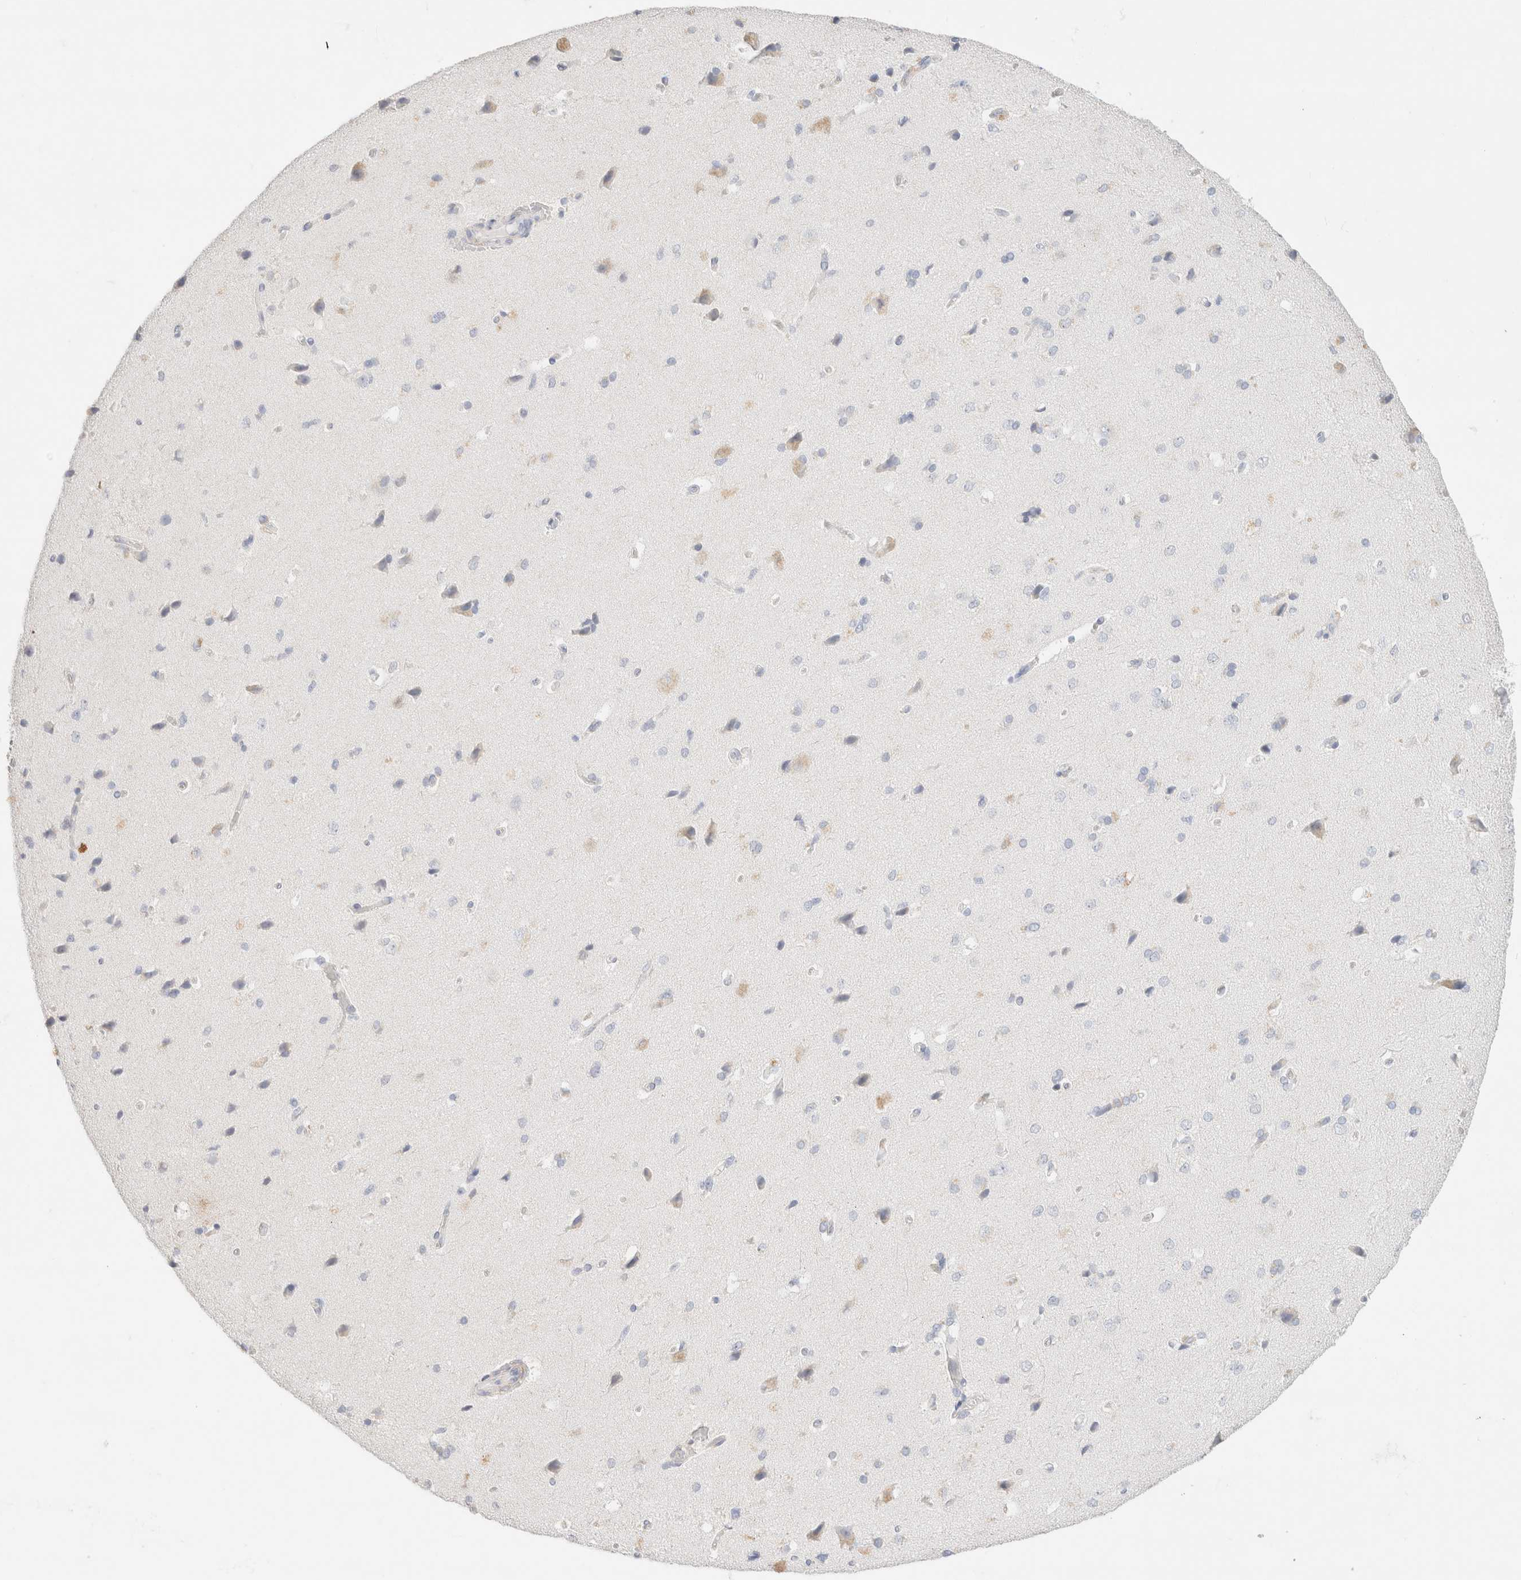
{"staining": {"intensity": "negative", "quantity": "none", "location": "none"}, "tissue": "cerebral cortex", "cell_type": "Endothelial cells", "image_type": "normal", "snomed": [{"axis": "morphology", "description": "Normal tissue, NOS"}, {"axis": "topography", "description": "Cerebral cortex"}], "caption": "This image is of benign cerebral cortex stained with IHC to label a protein in brown with the nuclei are counter-stained blue. There is no positivity in endothelial cells. Nuclei are stained in blue.", "gene": "CA12", "patient": {"sex": "male", "age": 62}}